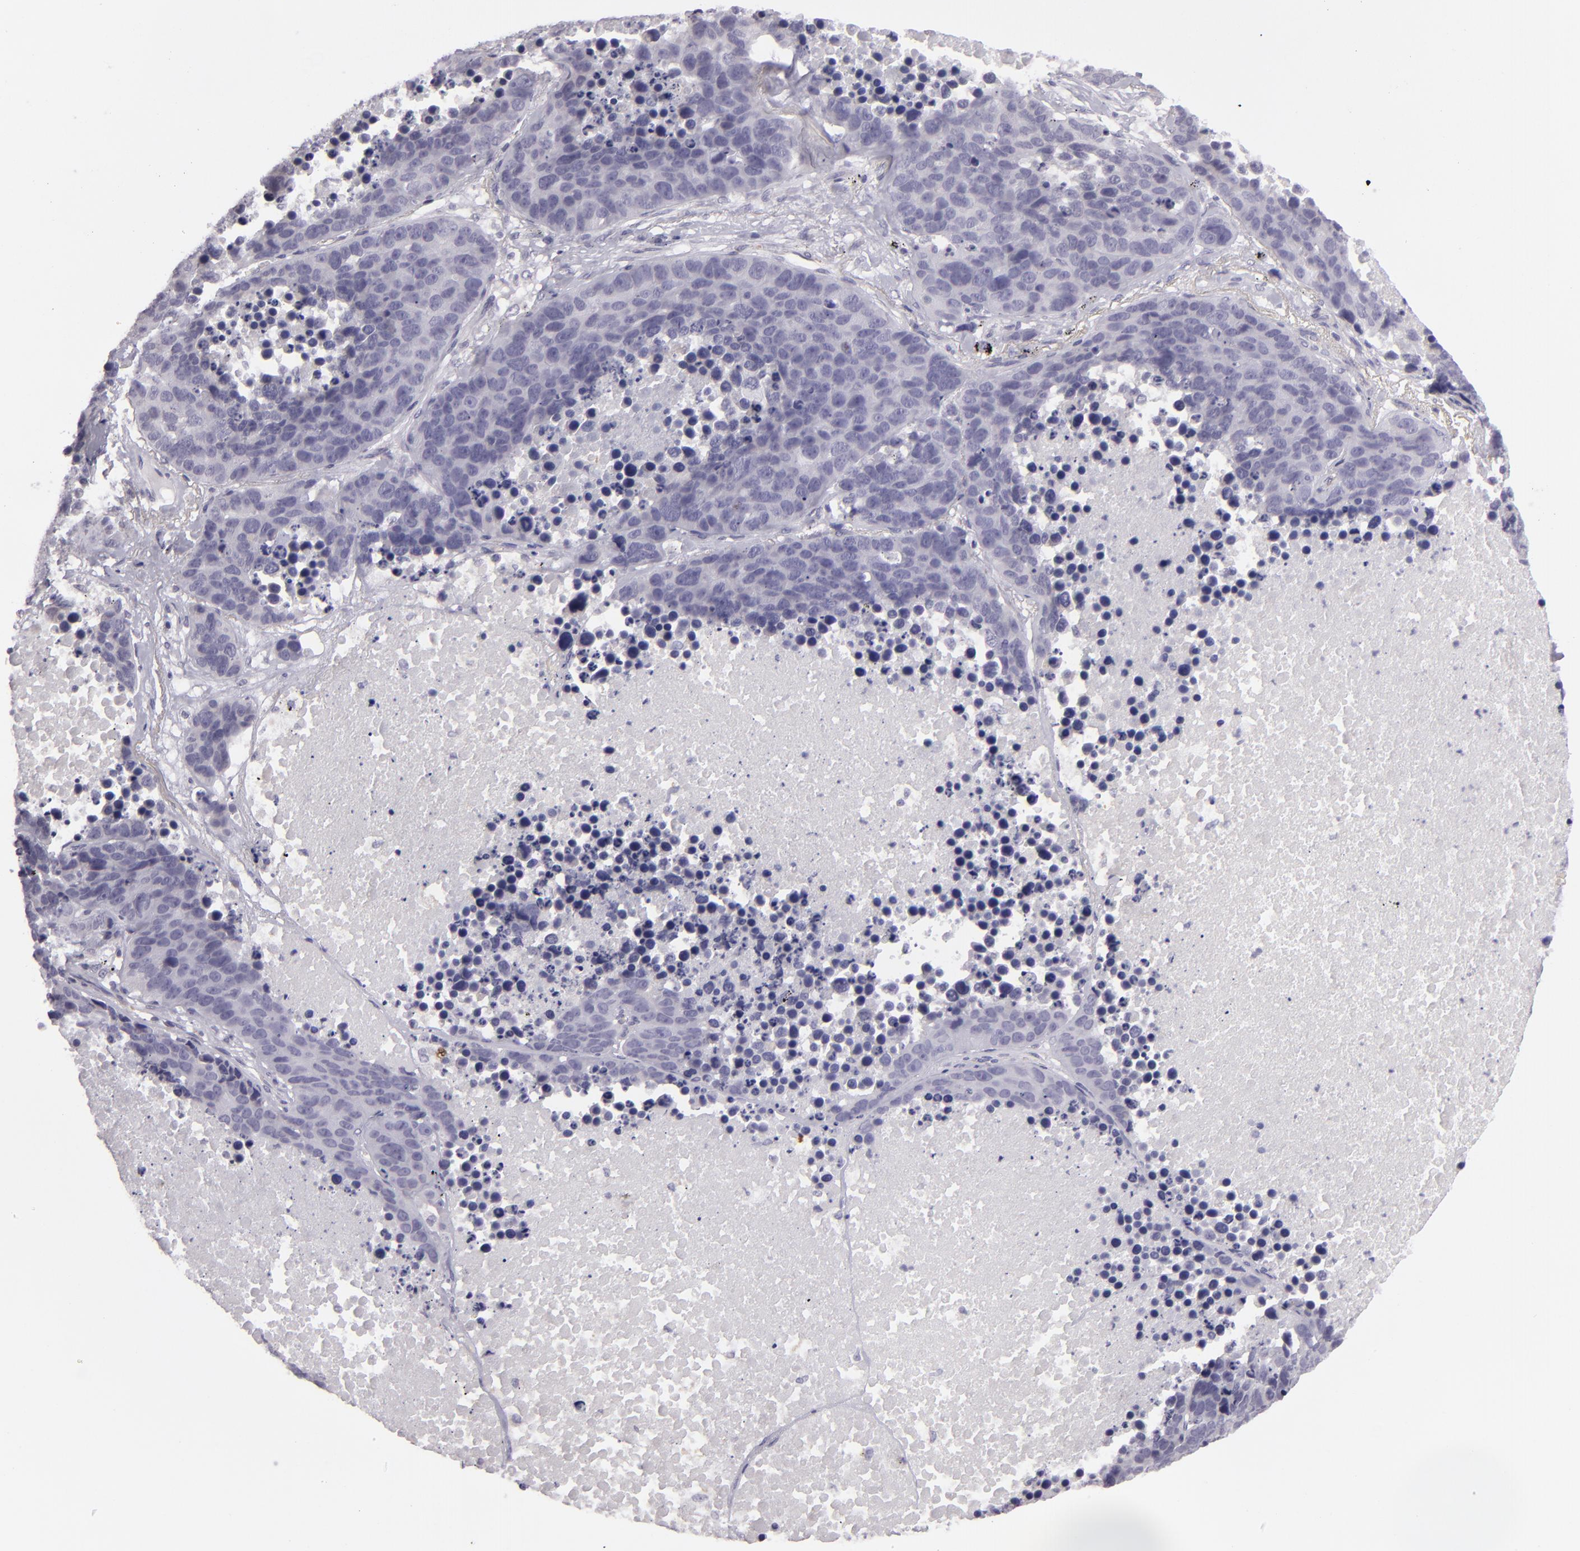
{"staining": {"intensity": "negative", "quantity": "none", "location": "none"}, "tissue": "lung cancer", "cell_type": "Tumor cells", "image_type": "cancer", "snomed": [{"axis": "morphology", "description": "Carcinoid, malignant, NOS"}, {"axis": "topography", "description": "Lung"}], "caption": "This is an immunohistochemistry (IHC) image of malignant carcinoid (lung). There is no staining in tumor cells.", "gene": "EGFL6", "patient": {"sex": "male", "age": 60}}